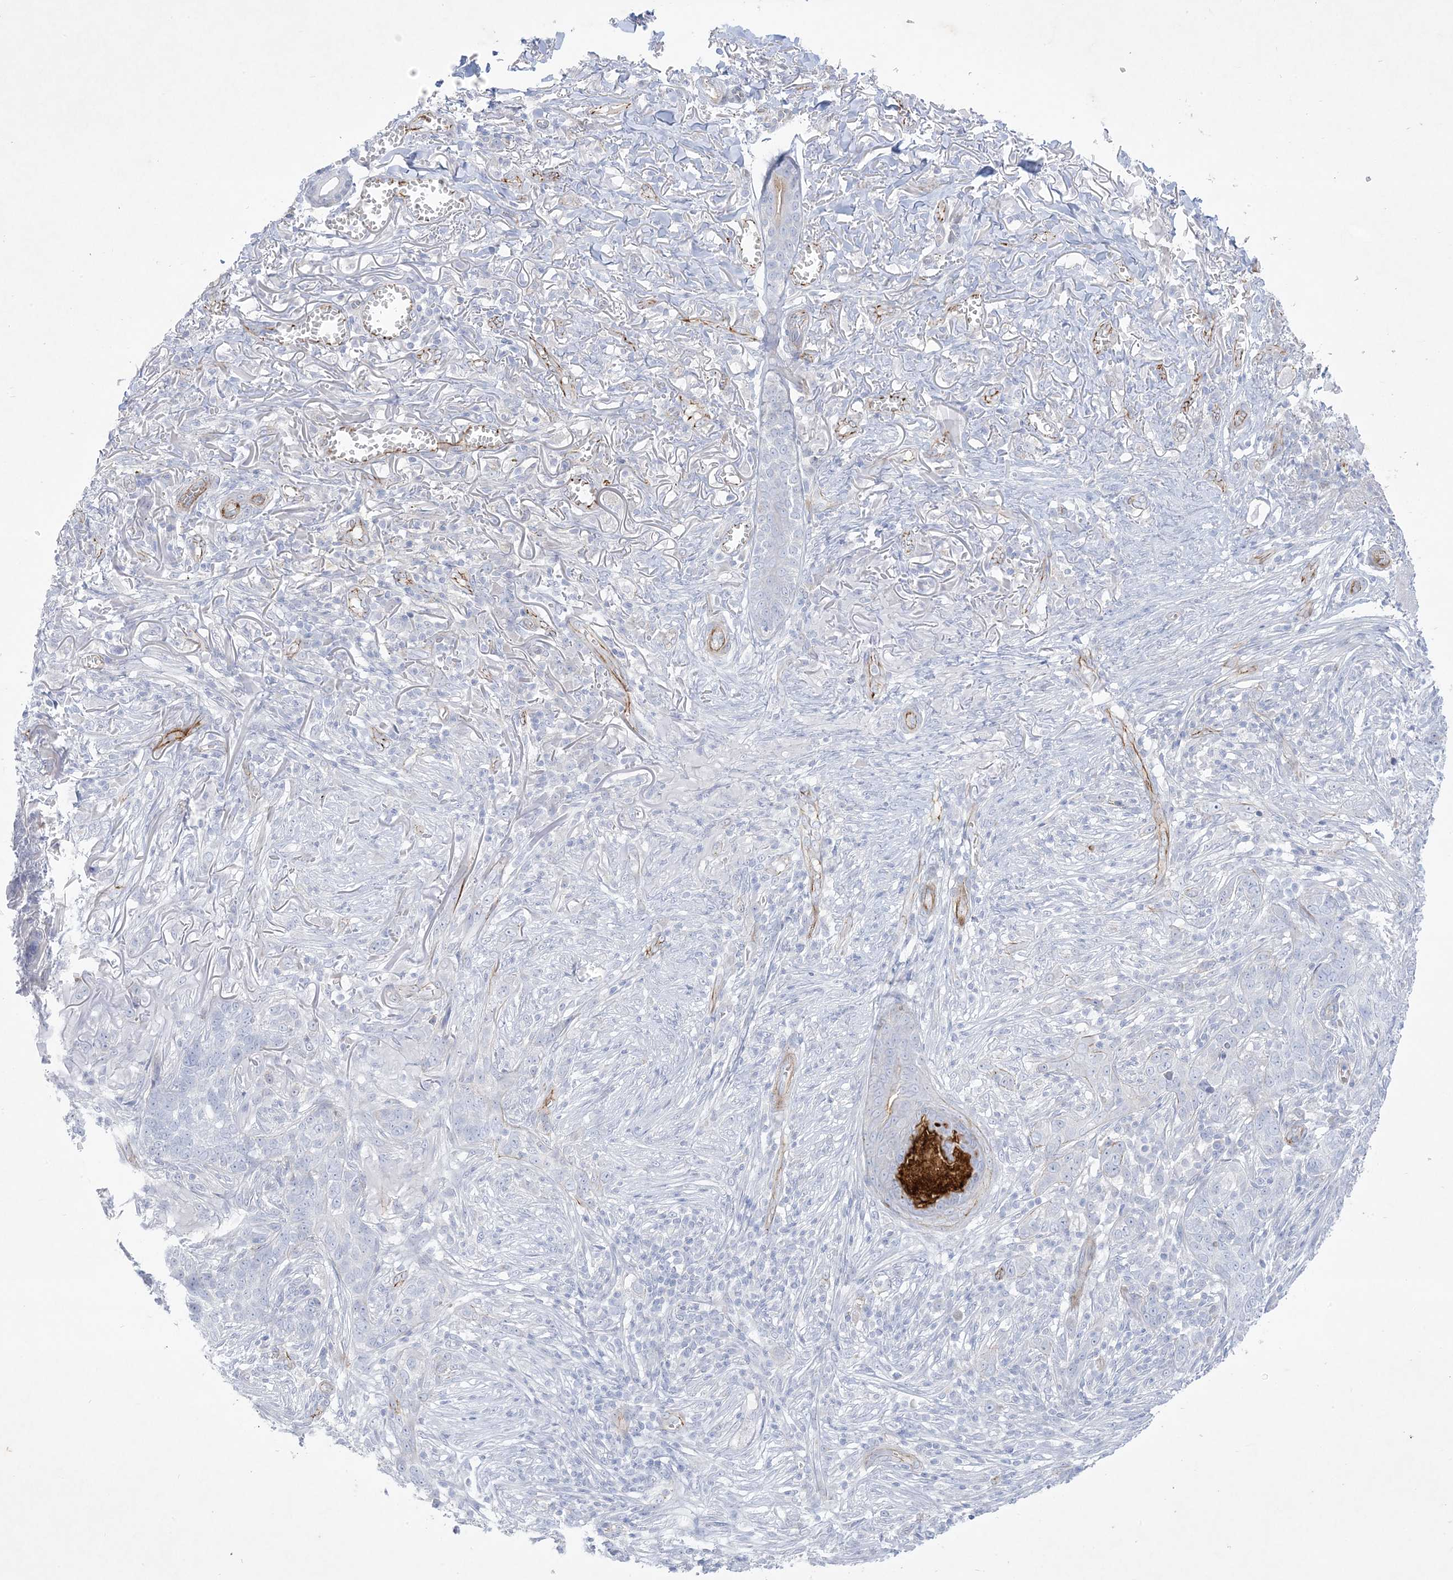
{"staining": {"intensity": "negative", "quantity": "none", "location": "none"}, "tissue": "skin cancer", "cell_type": "Tumor cells", "image_type": "cancer", "snomed": [{"axis": "morphology", "description": "Basal cell carcinoma"}, {"axis": "topography", "description": "Skin"}], "caption": "A histopathology image of human skin cancer is negative for staining in tumor cells. Nuclei are stained in blue.", "gene": "B3GNT7", "patient": {"sex": "male", "age": 85}}